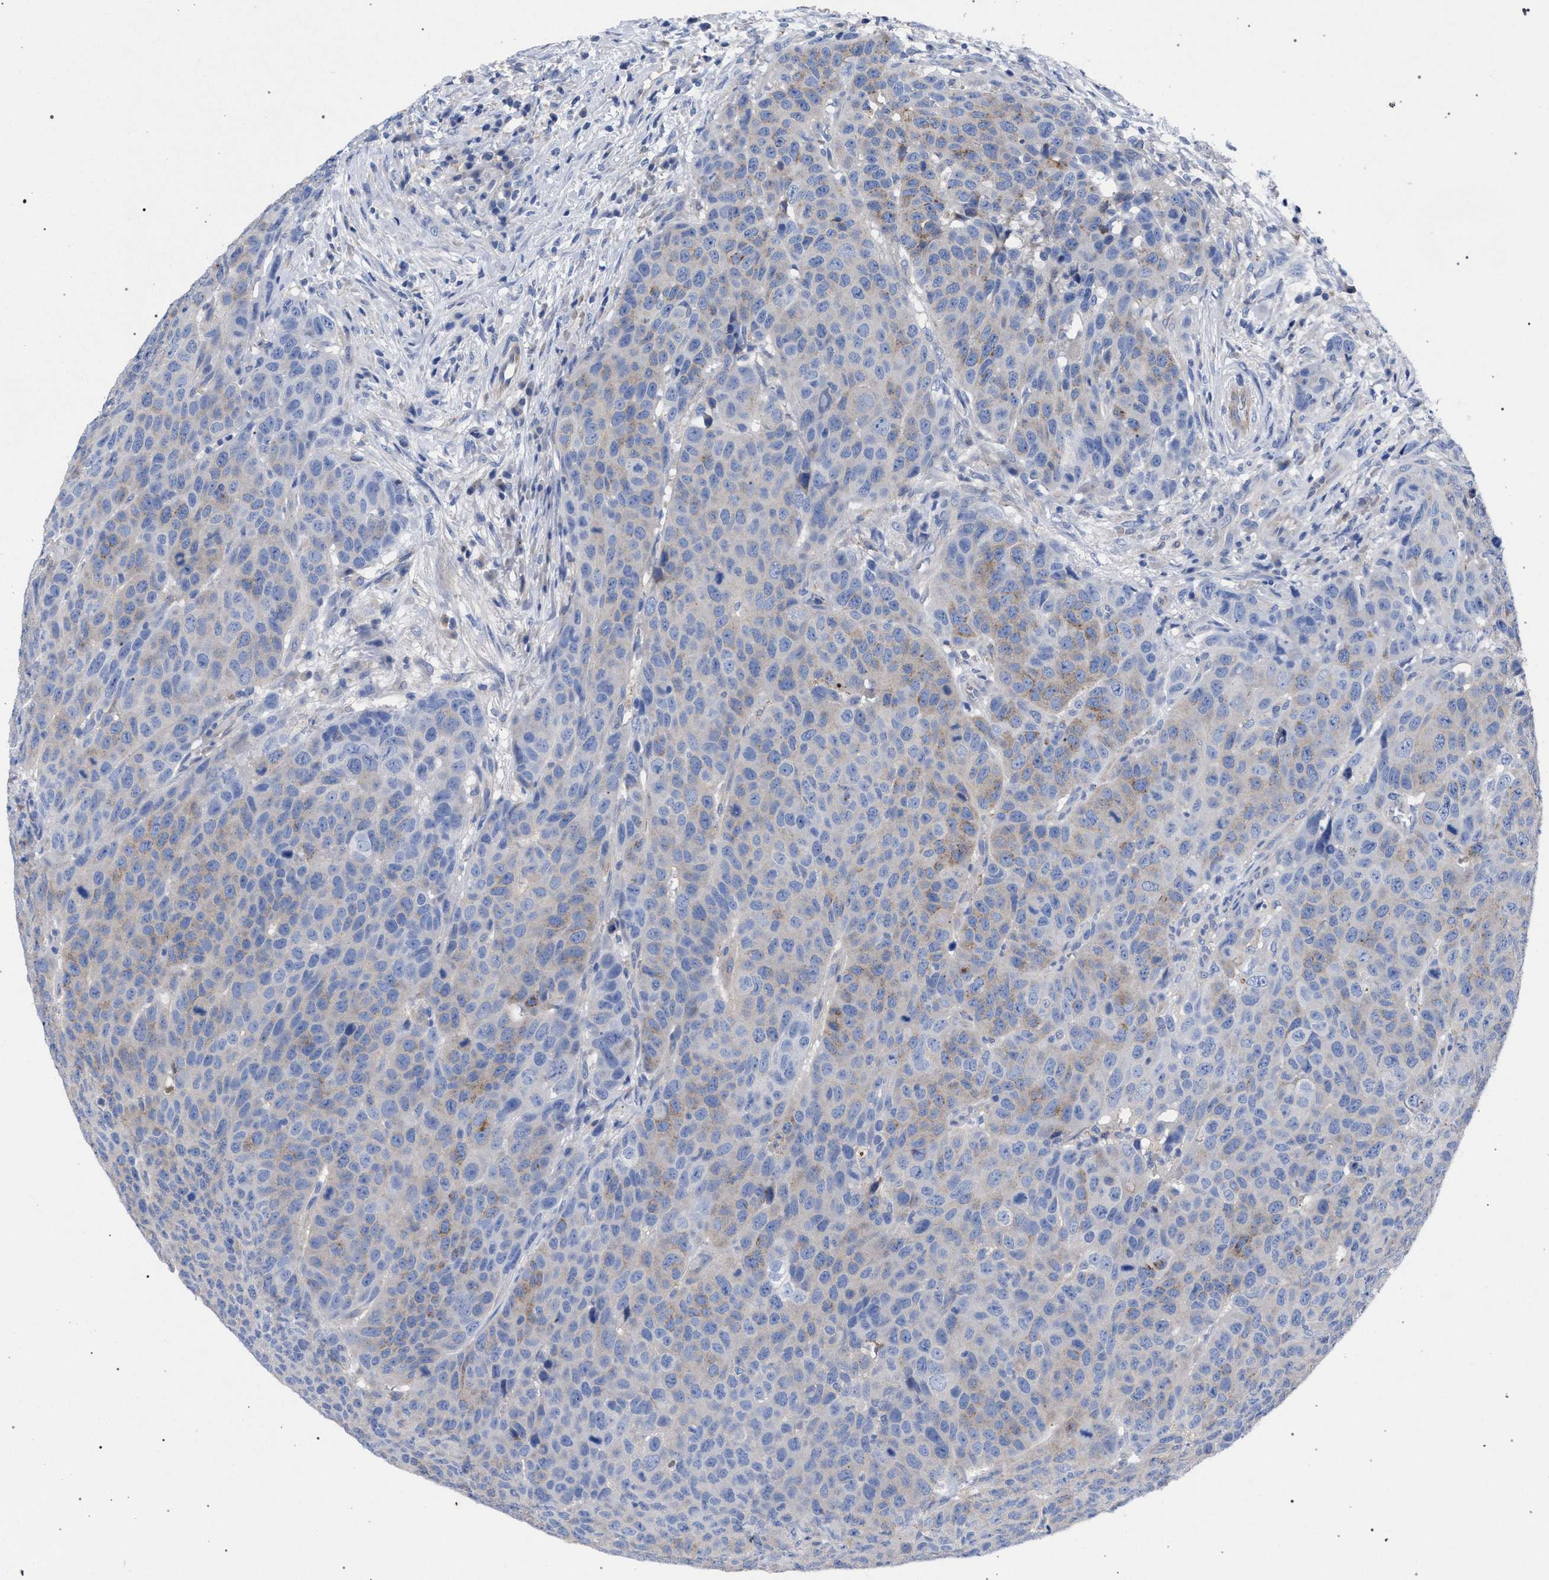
{"staining": {"intensity": "weak", "quantity": "<25%", "location": "cytoplasmic/membranous"}, "tissue": "head and neck cancer", "cell_type": "Tumor cells", "image_type": "cancer", "snomed": [{"axis": "morphology", "description": "Squamous cell carcinoma, NOS"}, {"axis": "topography", "description": "Head-Neck"}], "caption": "High magnification brightfield microscopy of squamous cell carcinoma (head and neck) stained with DAB (3,3'-diaminobenzidine) (brown) and counterstained with hematoxylin (blue): tumor cells show no significant positivity. The staining is performed using DAB (3,3'-diaminobenzidine) brown chromogen with nuclei counter-stained in using hematoxylin.", "gene": "GMPR", "patient": {"sex": "male", "age": 66}}